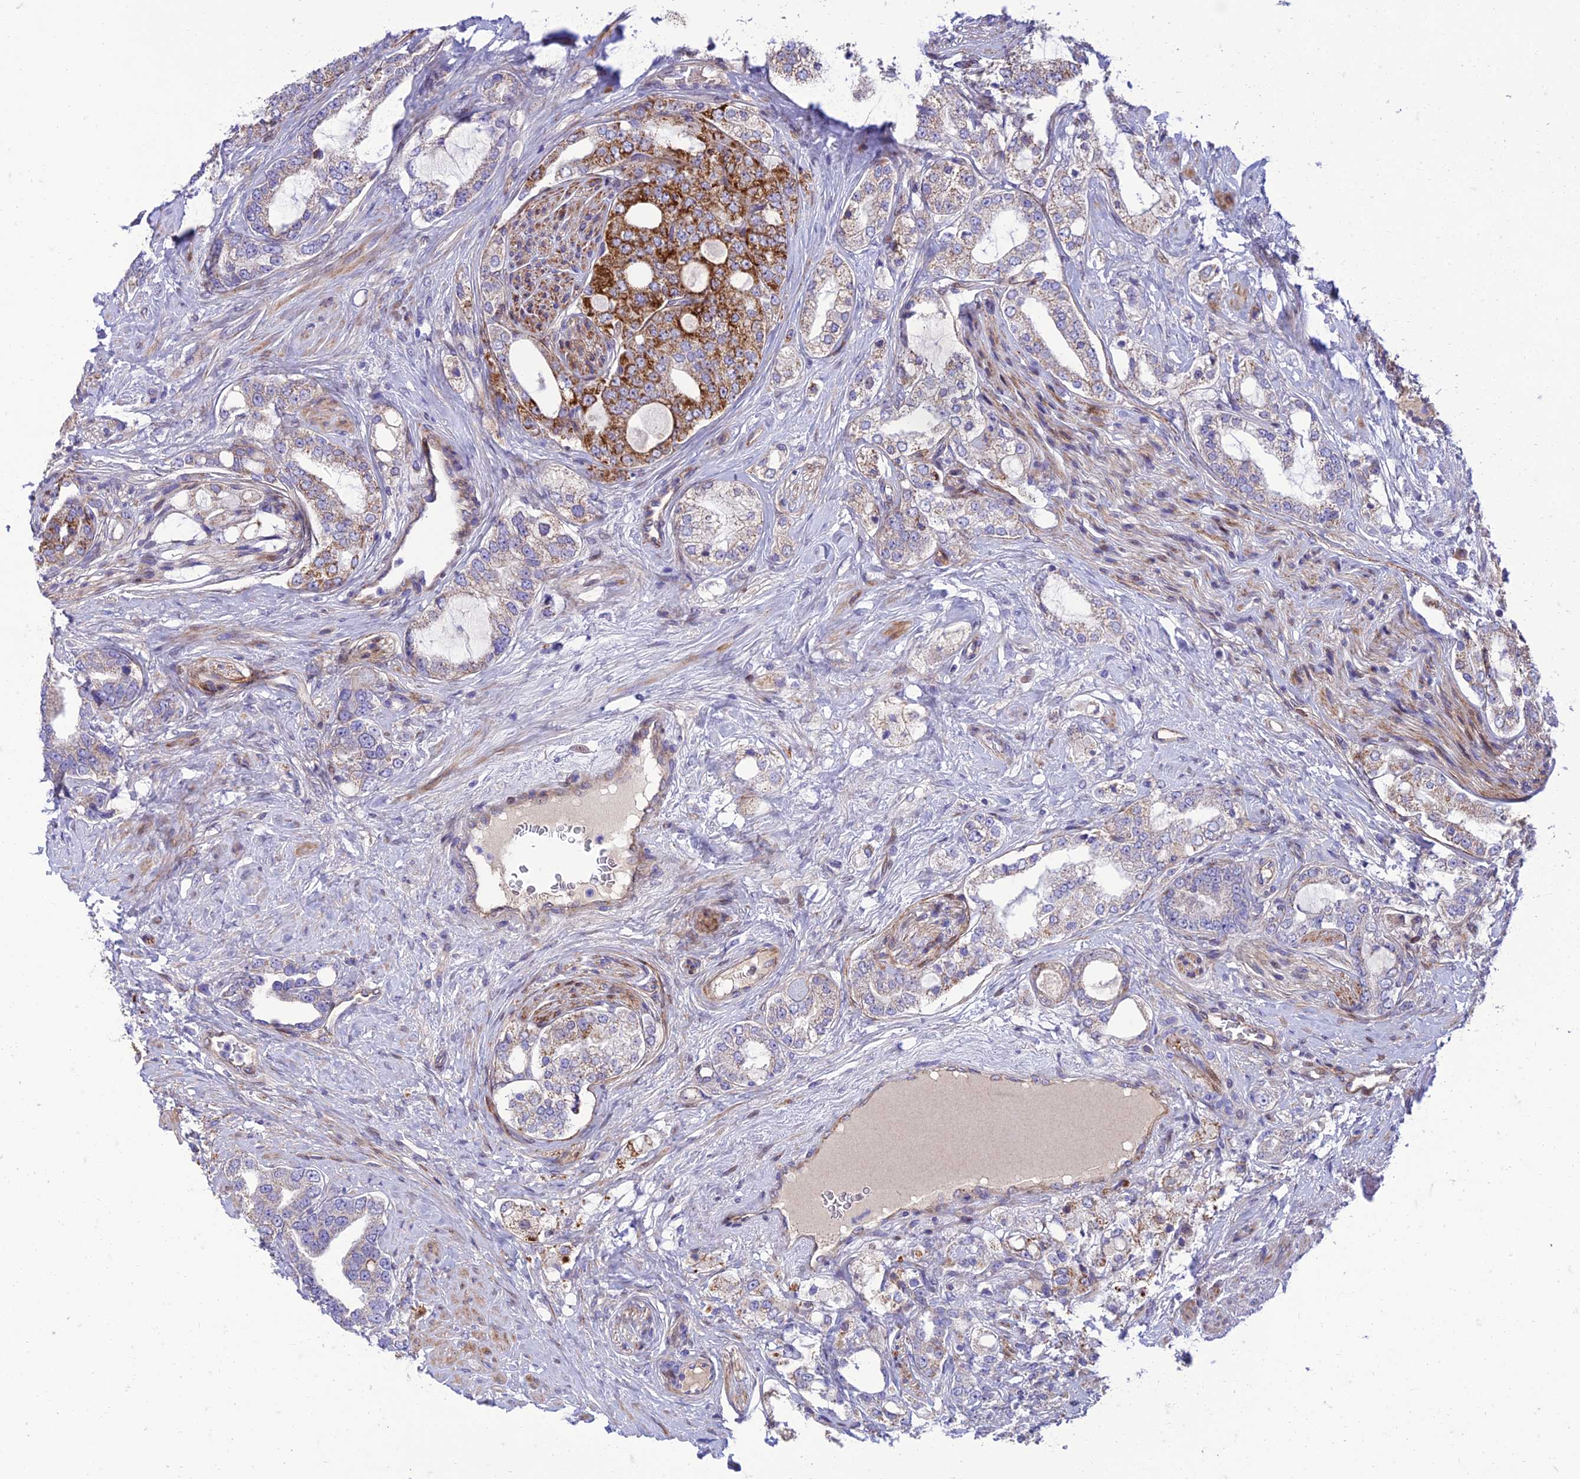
{"staining": {"intensity": "strong", "quantity": "<25%", "location": "cytoplasmic/membranous"}, "tissue": "prostate cancer", "cell_type": "Tumor cells", "image_type": "cancer", "snomed": [{"axis": "morphology", "description": "Adenocarcinoma, High grade"}, {"axis": "topography", "description": "Prostate"}], "caption": "High-grade adenocarcinoma (prostate) tissue reveals strong cytoplasmic/membranous expression in about <25% of tumor cells, visualized by immunohistochemistry.", "gene": "SEL1L3", "patient": {"sex": "male", "age": 64}}